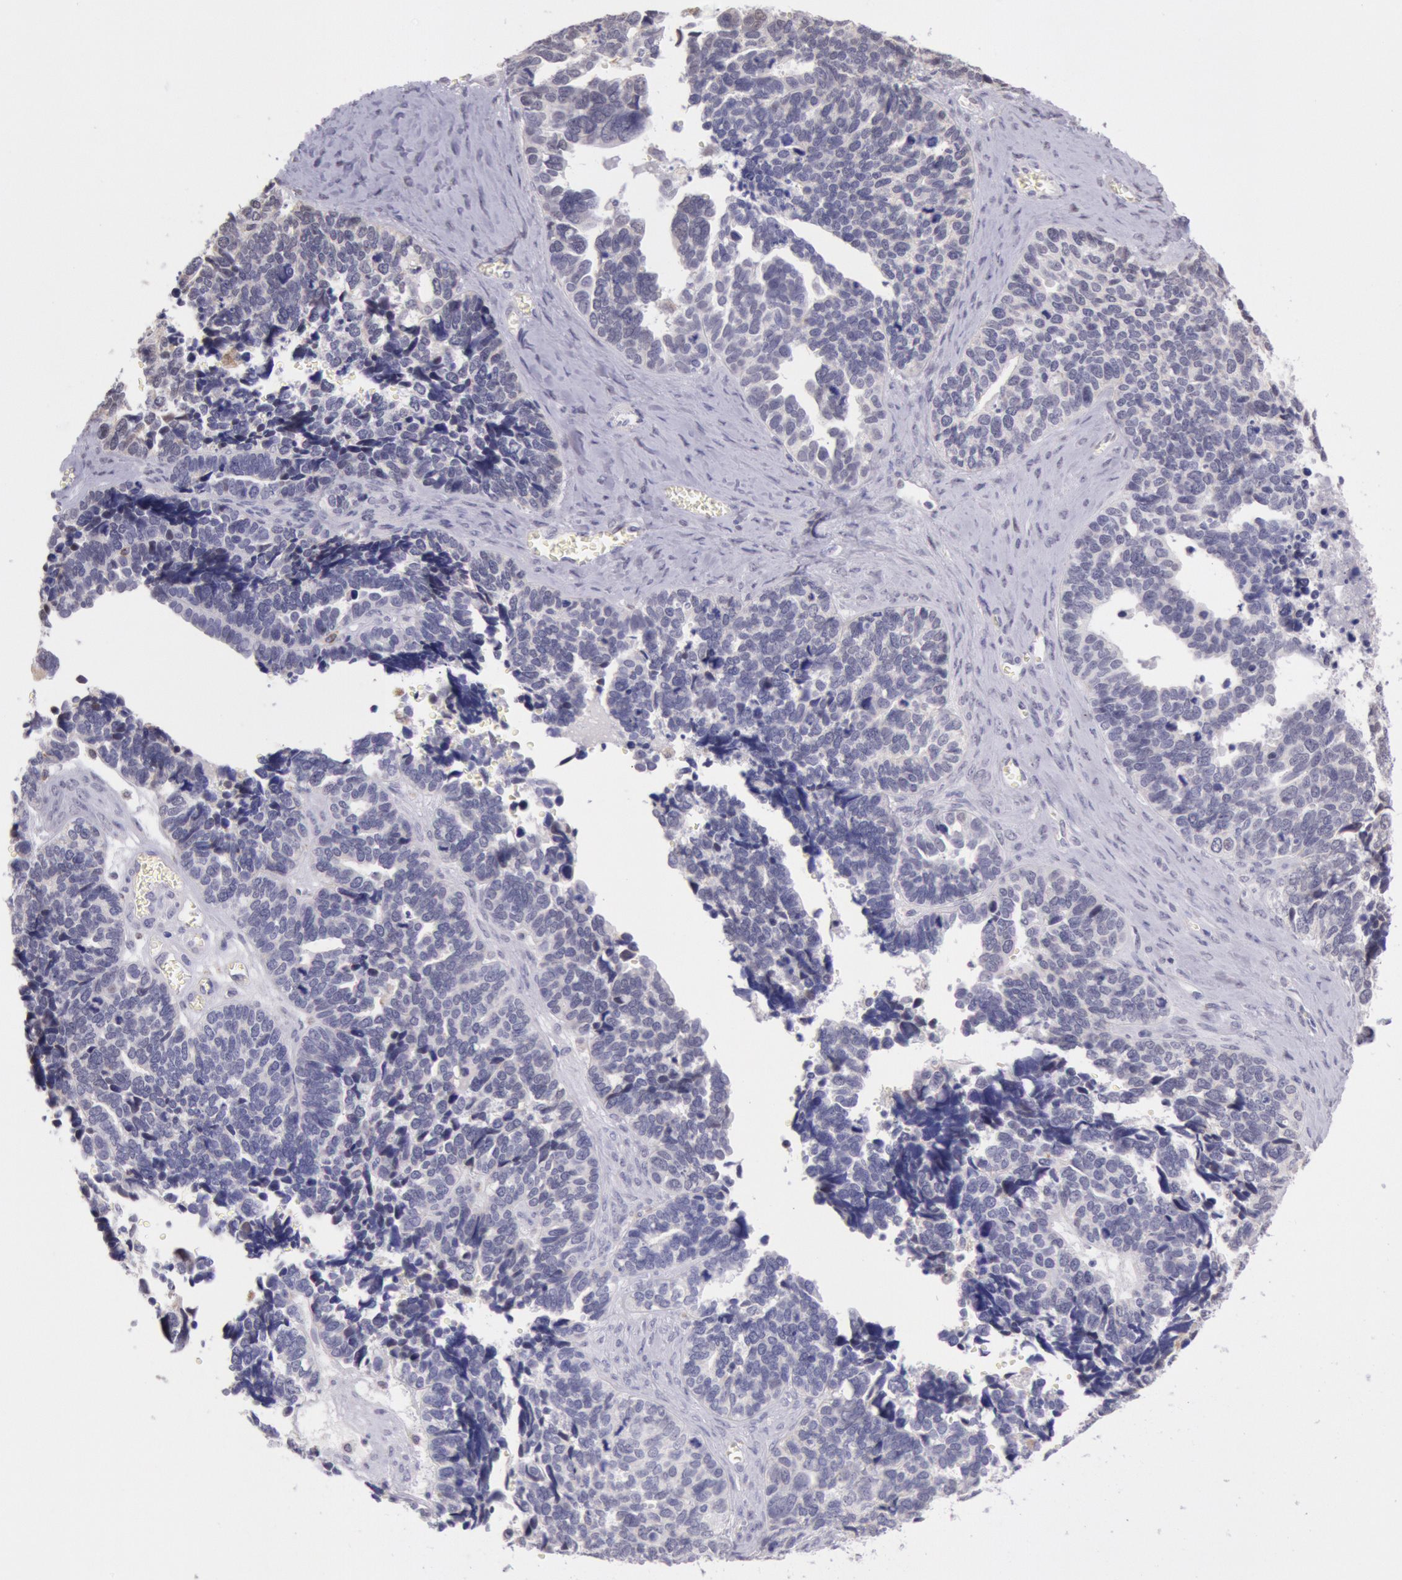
{"staining": {"intensity": "weak", "quantity": "25%-75%", "location": "cytoplasmic/membranous"}, "tissue": "ovarian cancer", "cell_type": "Tumor cells", "image_type": "cancer", "snomed": [{"axis": "morphology", "description": "Cystadenocarcinoma, serous, NOS"}, {"axis": "topography", "description": "Ovary"}], "caption": "Immunohistochemistry of ovarian cancer (serous cystadenocarcinoma) shows low levels of weak cytoplasmic/membranous expression in approximately 25%-75% of tumor cells.", "gene": "FRMD6", "patient": {"sex": "female", "age": 77}}